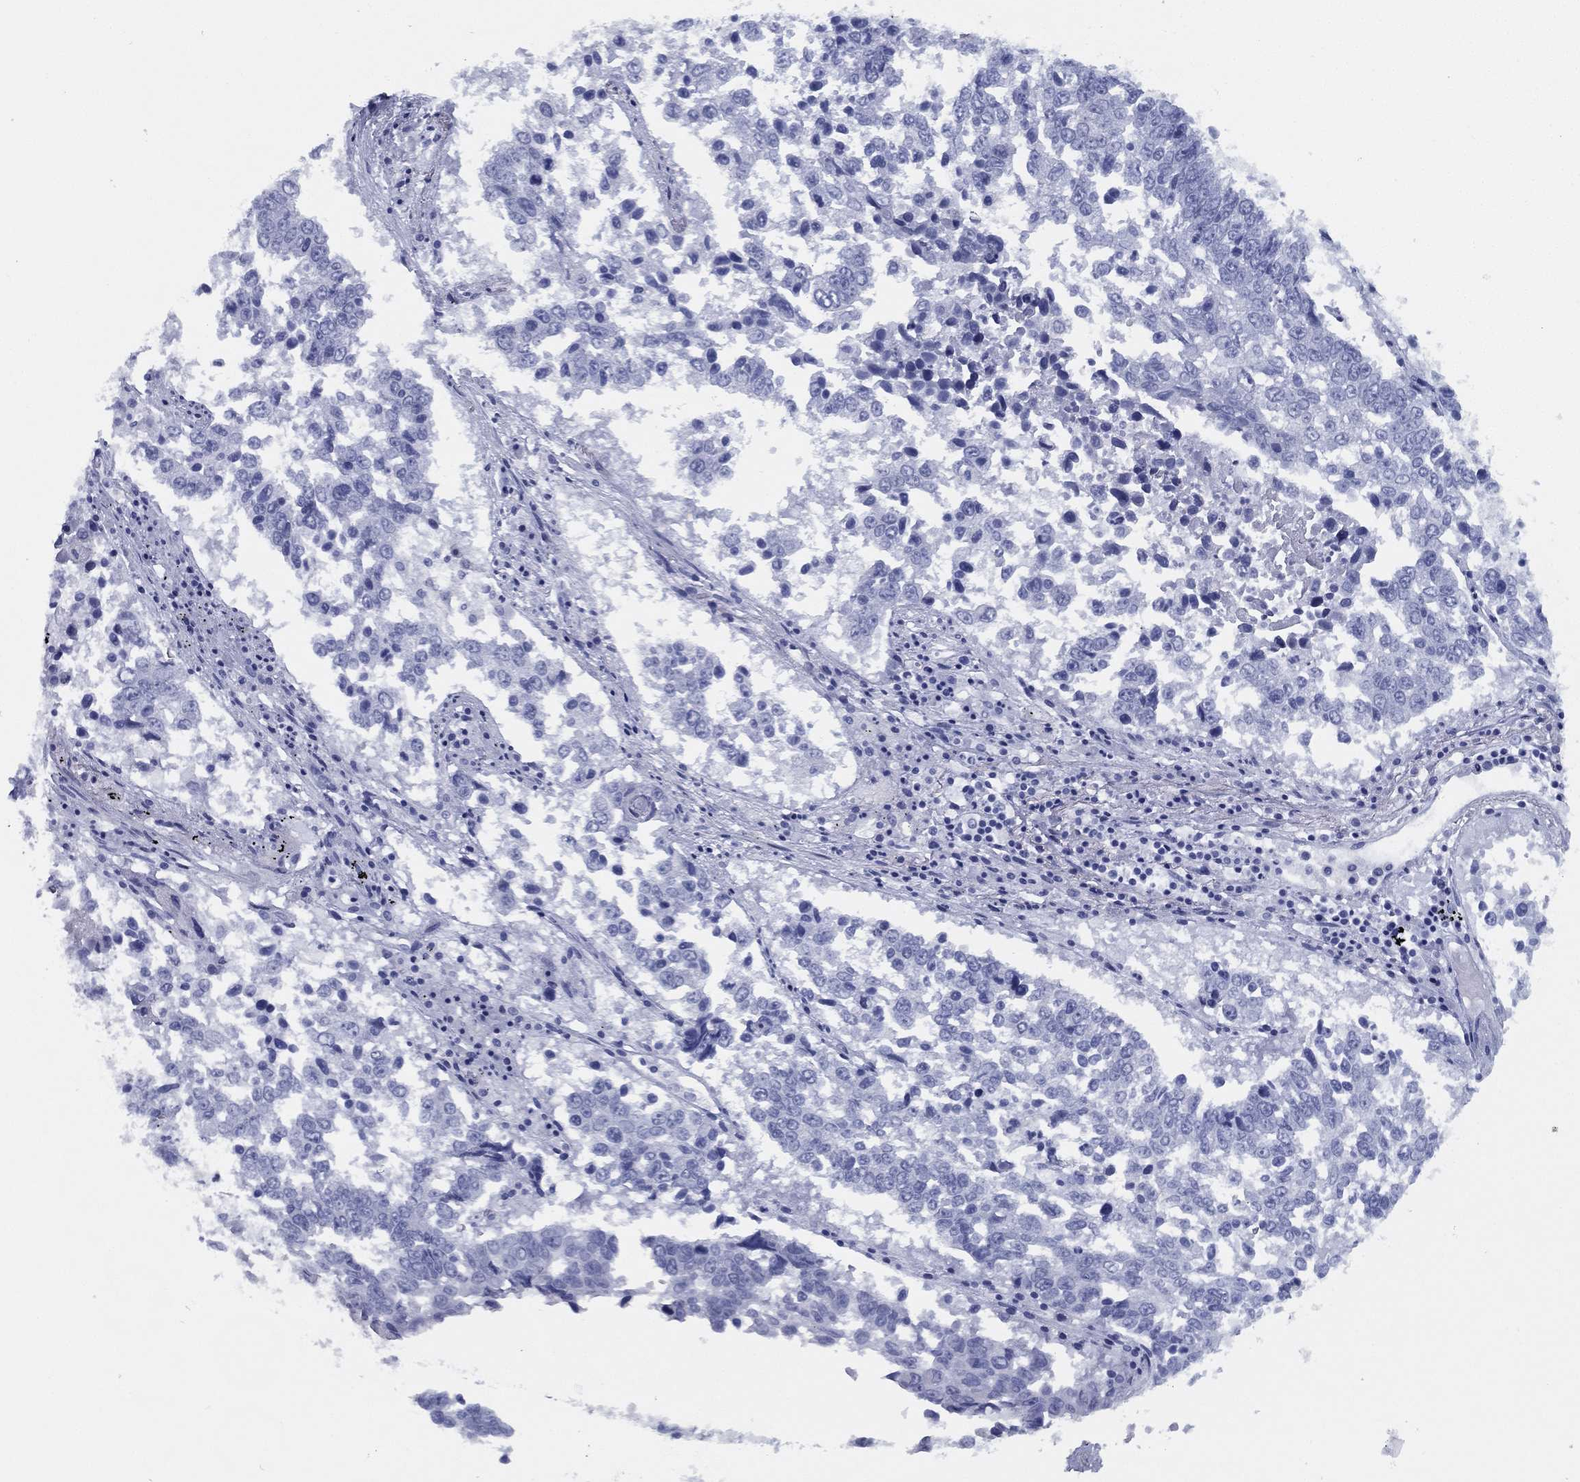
{"staining": {"intensity": "negative", "quantity": "none", "location": "none"}, "tissue": "lung cancer", "cell_type": "Tumor cells", "image_type": "cancer", "snomed": [{"axis": "morphology", "description": "Squamous cell carcinoma, NOS"}, {"axis": "topography", "description": "Lung"}], "caption": "IHC histopathology image of human squamous cell carcinoma (lung) stained for a protein (brown), which displays no expression in tumor cells.", "gene": "TMEM252", "patient": {"sex": "male", "age": 82}}